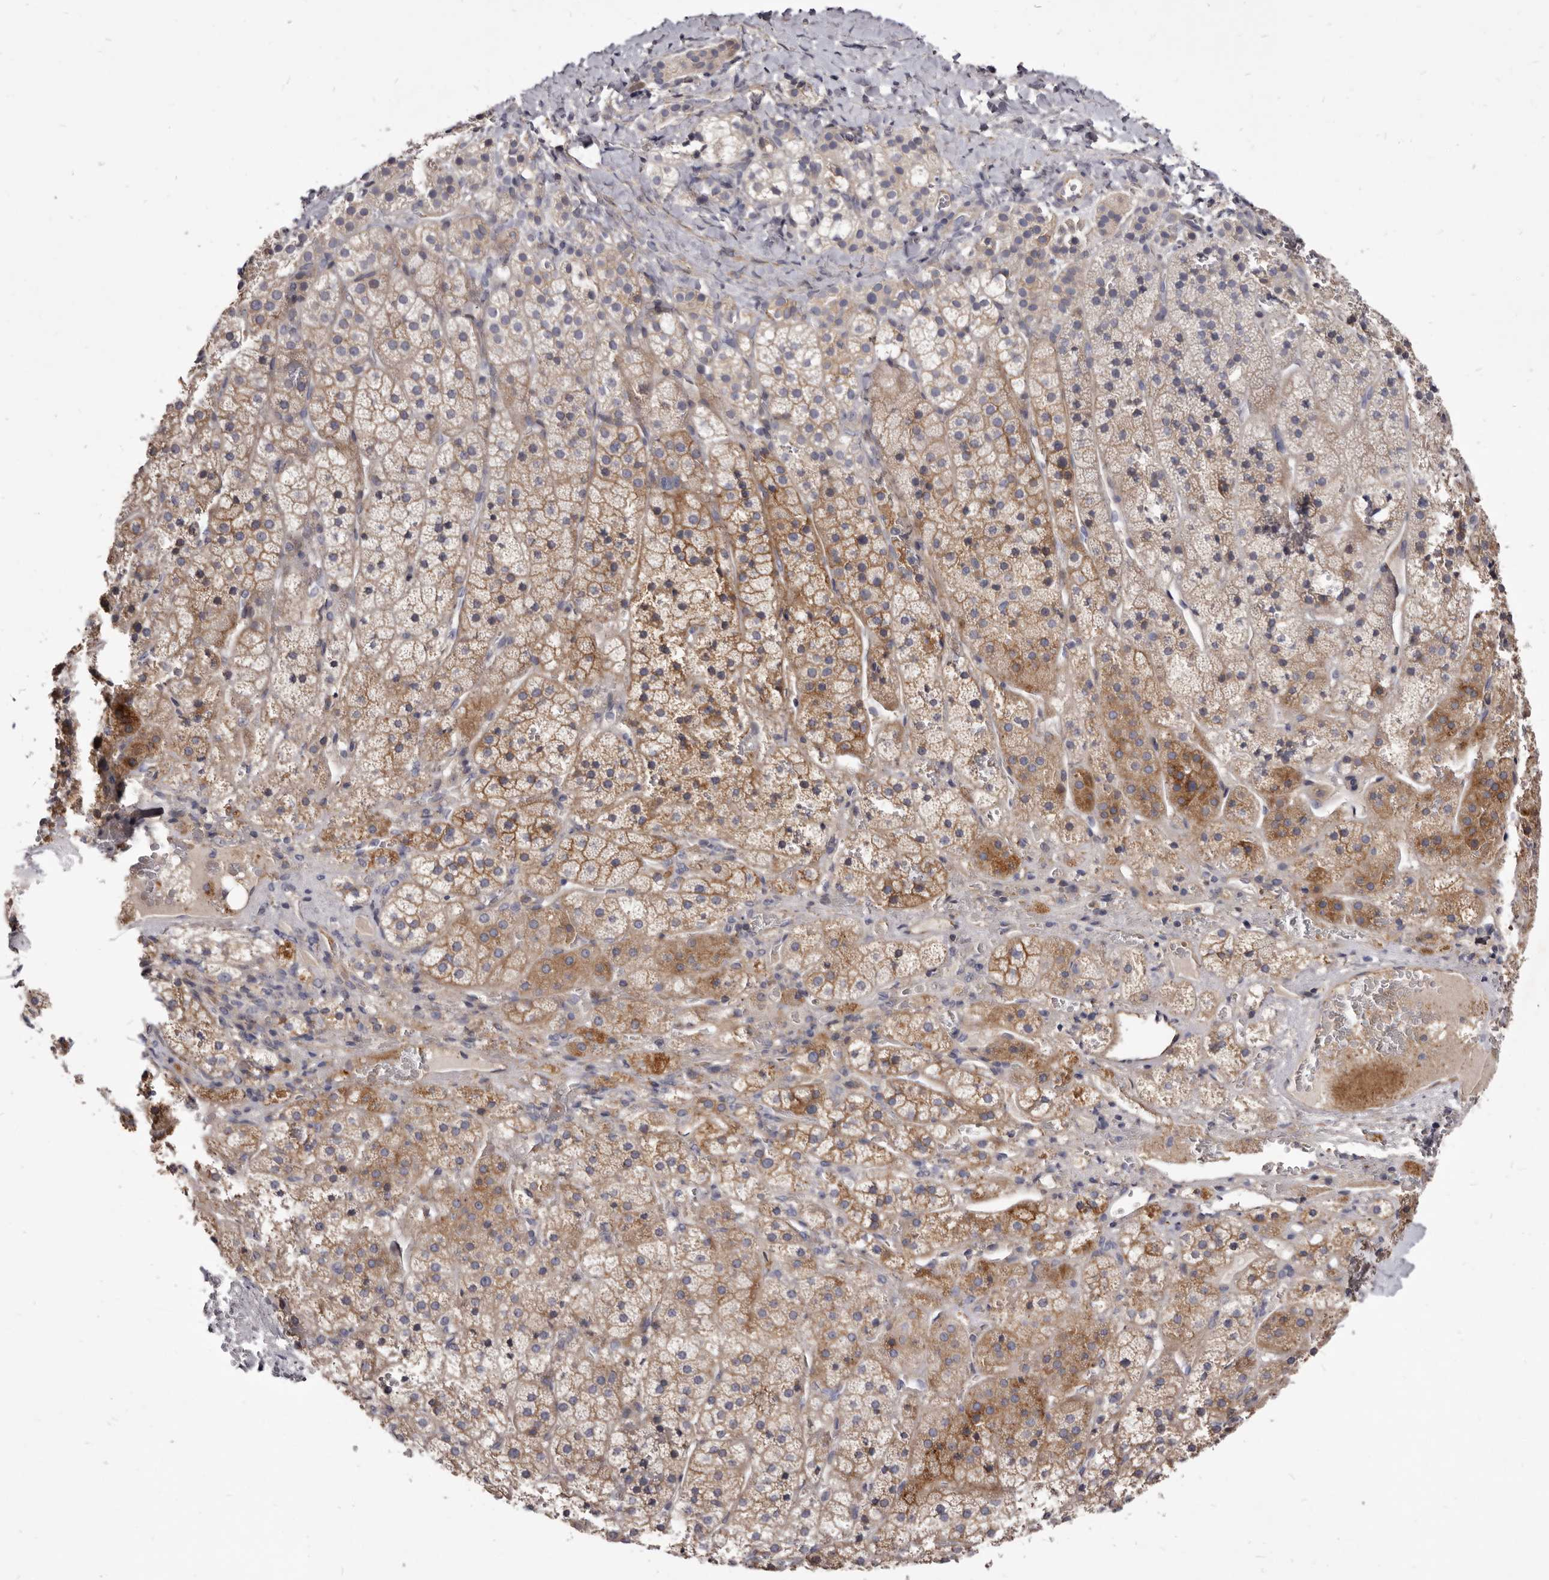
{"staining": {"intensity": "moderate", "quantity": ">75%", "location": "cytoplasmic/membranous"}, "tissue": "adrenal gland", "cell_type": "Glandular cells", "image_type": "normal", "snomed": [{"axis": "morphology", "description": "Normal tissue, NOS"}, {"axis": "topography", "description": "Adrenal gland"}], "caption": "This image displays unremarkable adrenal gland stained with immunohistochemistry (IHC) to label a protein in brown. The cytoplasmic/membranous of glandular cells show moderate positivity for the protein. Nuclei are counter-stained blue.", "gene": "FAS", "patient": {"sex": "female", "age": 44}}